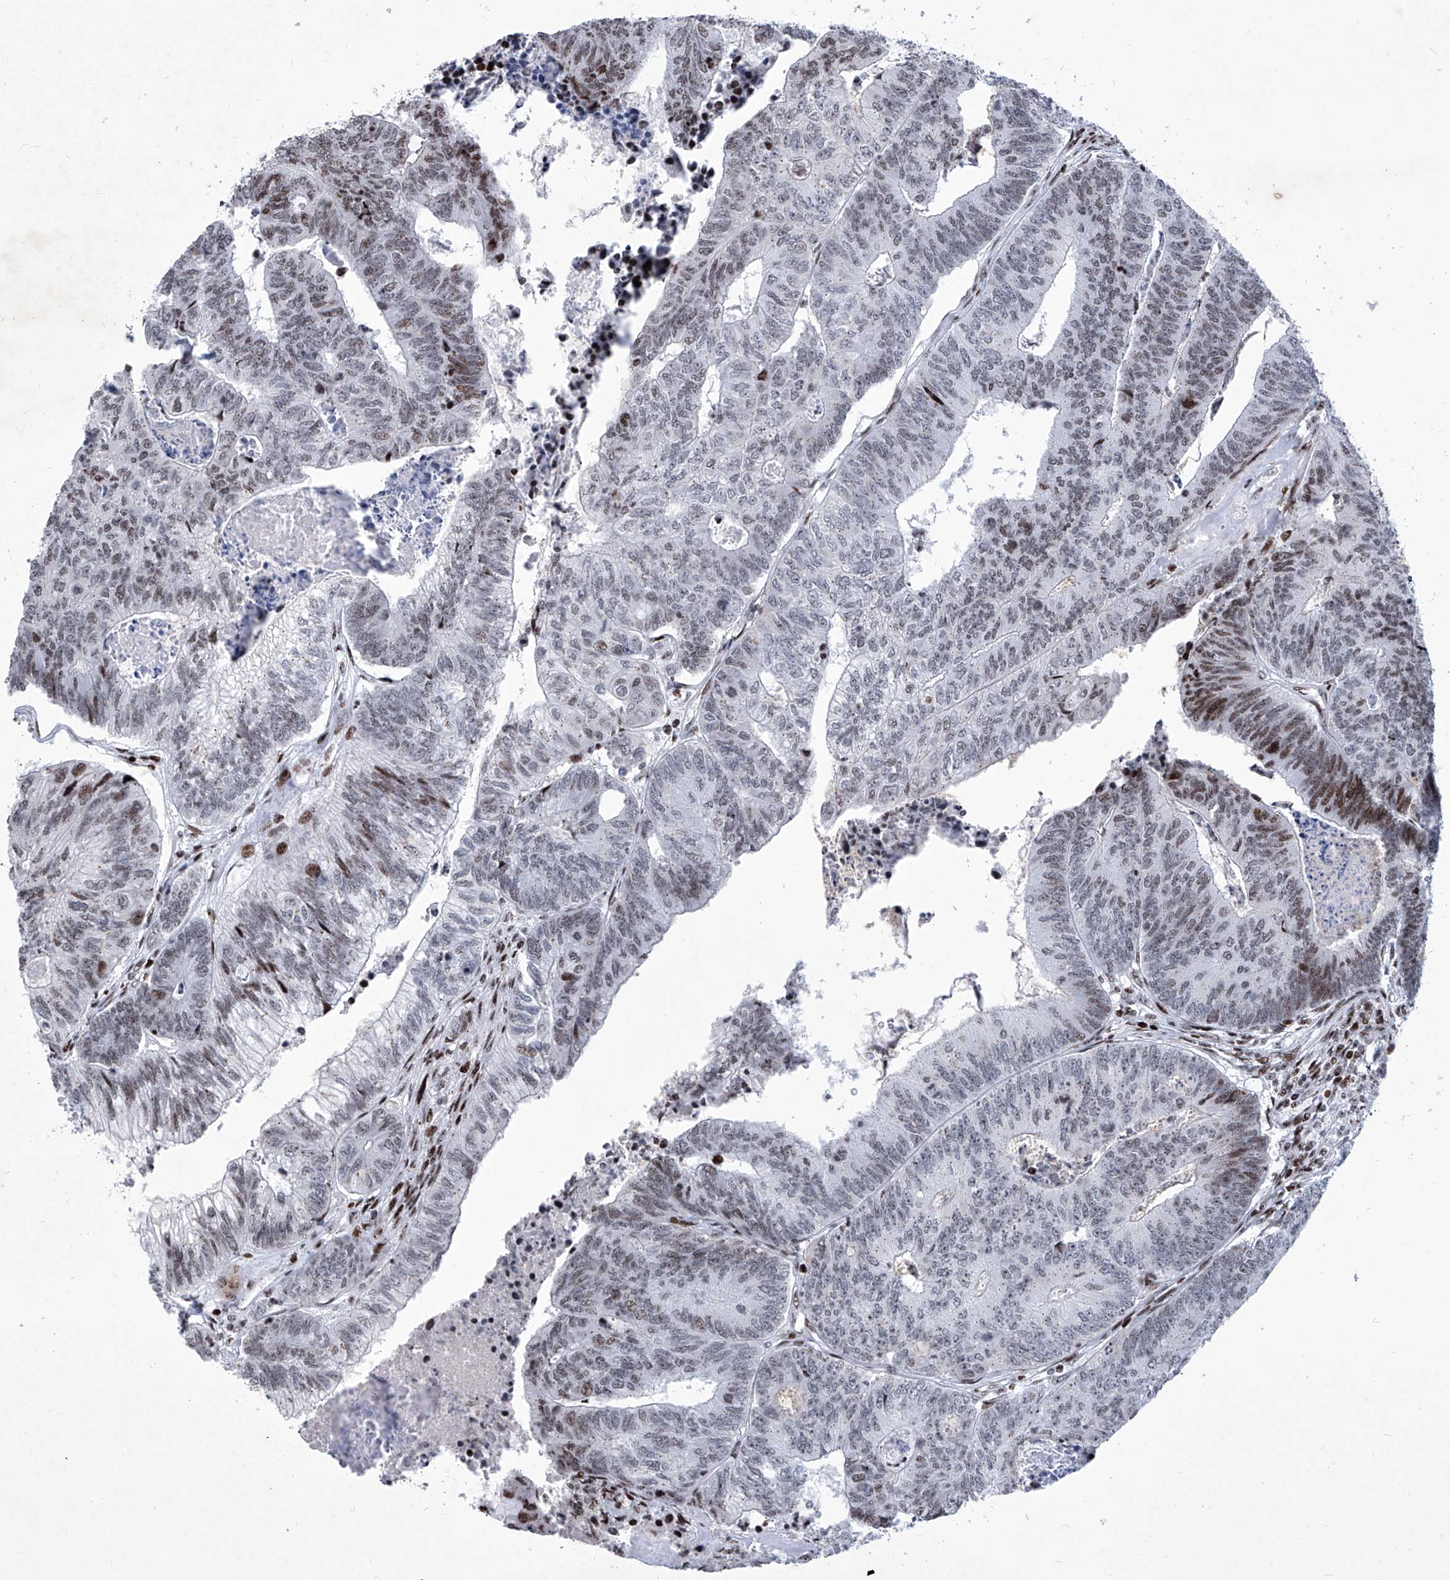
{"staining": {"intensity": "moderate", "quantity": "<25%", "location": "nuclear"}, "tissue": "colorectal cancer", "cell_type": "Tumor cells", "image_type": "cancer", "snomed": [{"axis": "morphology", "description": "Adenocarcinoma, NOS"}, {"axis": "topography", "description": "Colon"}], "caption": "Human colorectal cancer (adenocarcinoma) stained with a brown dye exhibits moderate nuclear positive staining in about <25% of tumor cells.", "gene": "HEY2", "patient": {"sex": "female", "age": 67}}